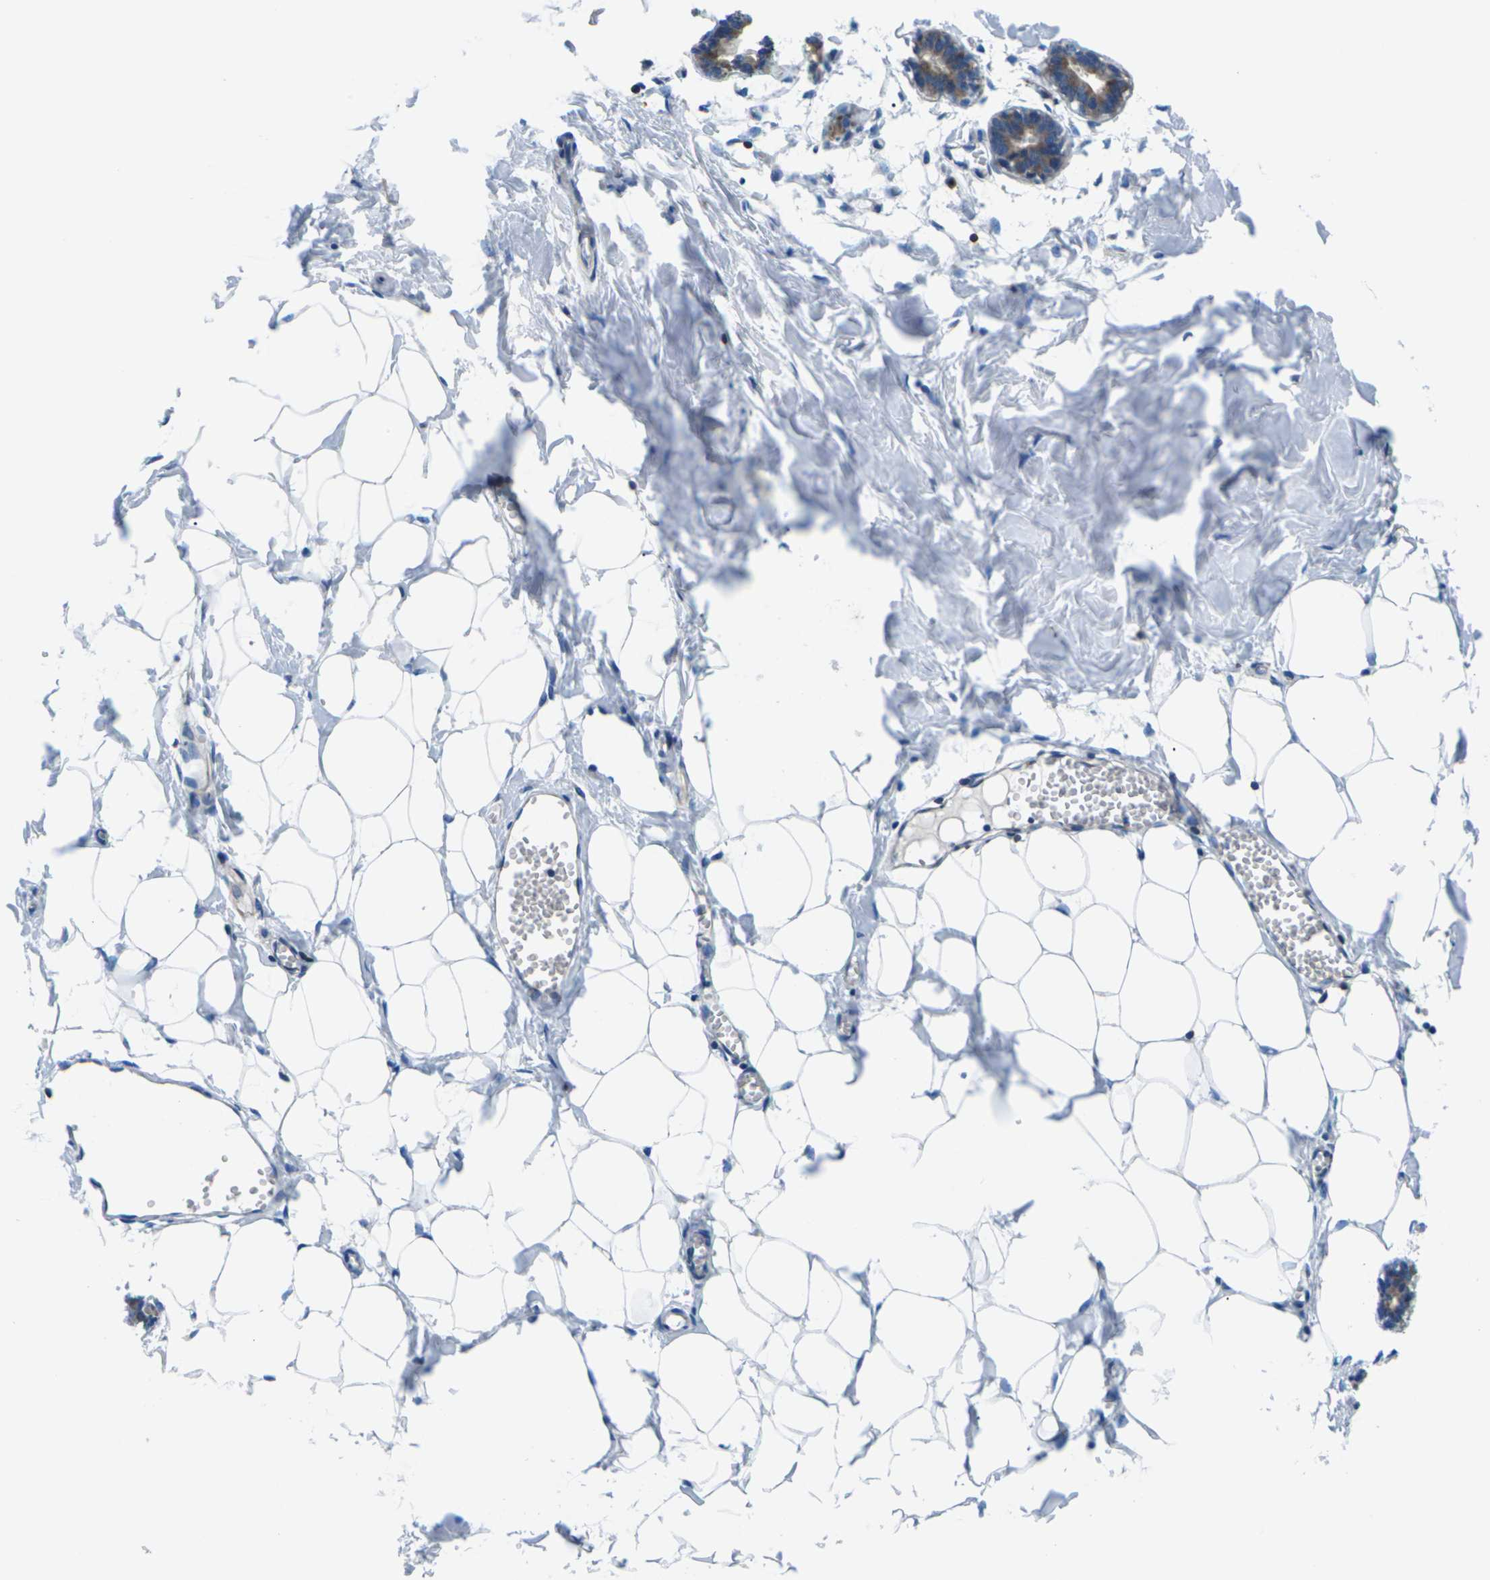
{"staining": {"intensity": "negative", "quantity": "none", "location": "none"}, "tissue": "breast", "cell_type": "Adipocytes", "image_type": "normal", "snomed": [{"axis": "morphology", "description": "Normal tissue, NOS"}, {"axis": "topography", "description": "Breast"}], "caption": "This is an immunohistochemistry (IHC) image of unremarkable breast. There is no expression in adipocytes.", "gene": "SYNGR2", "patient": {"sex": "female", "age": 27}}